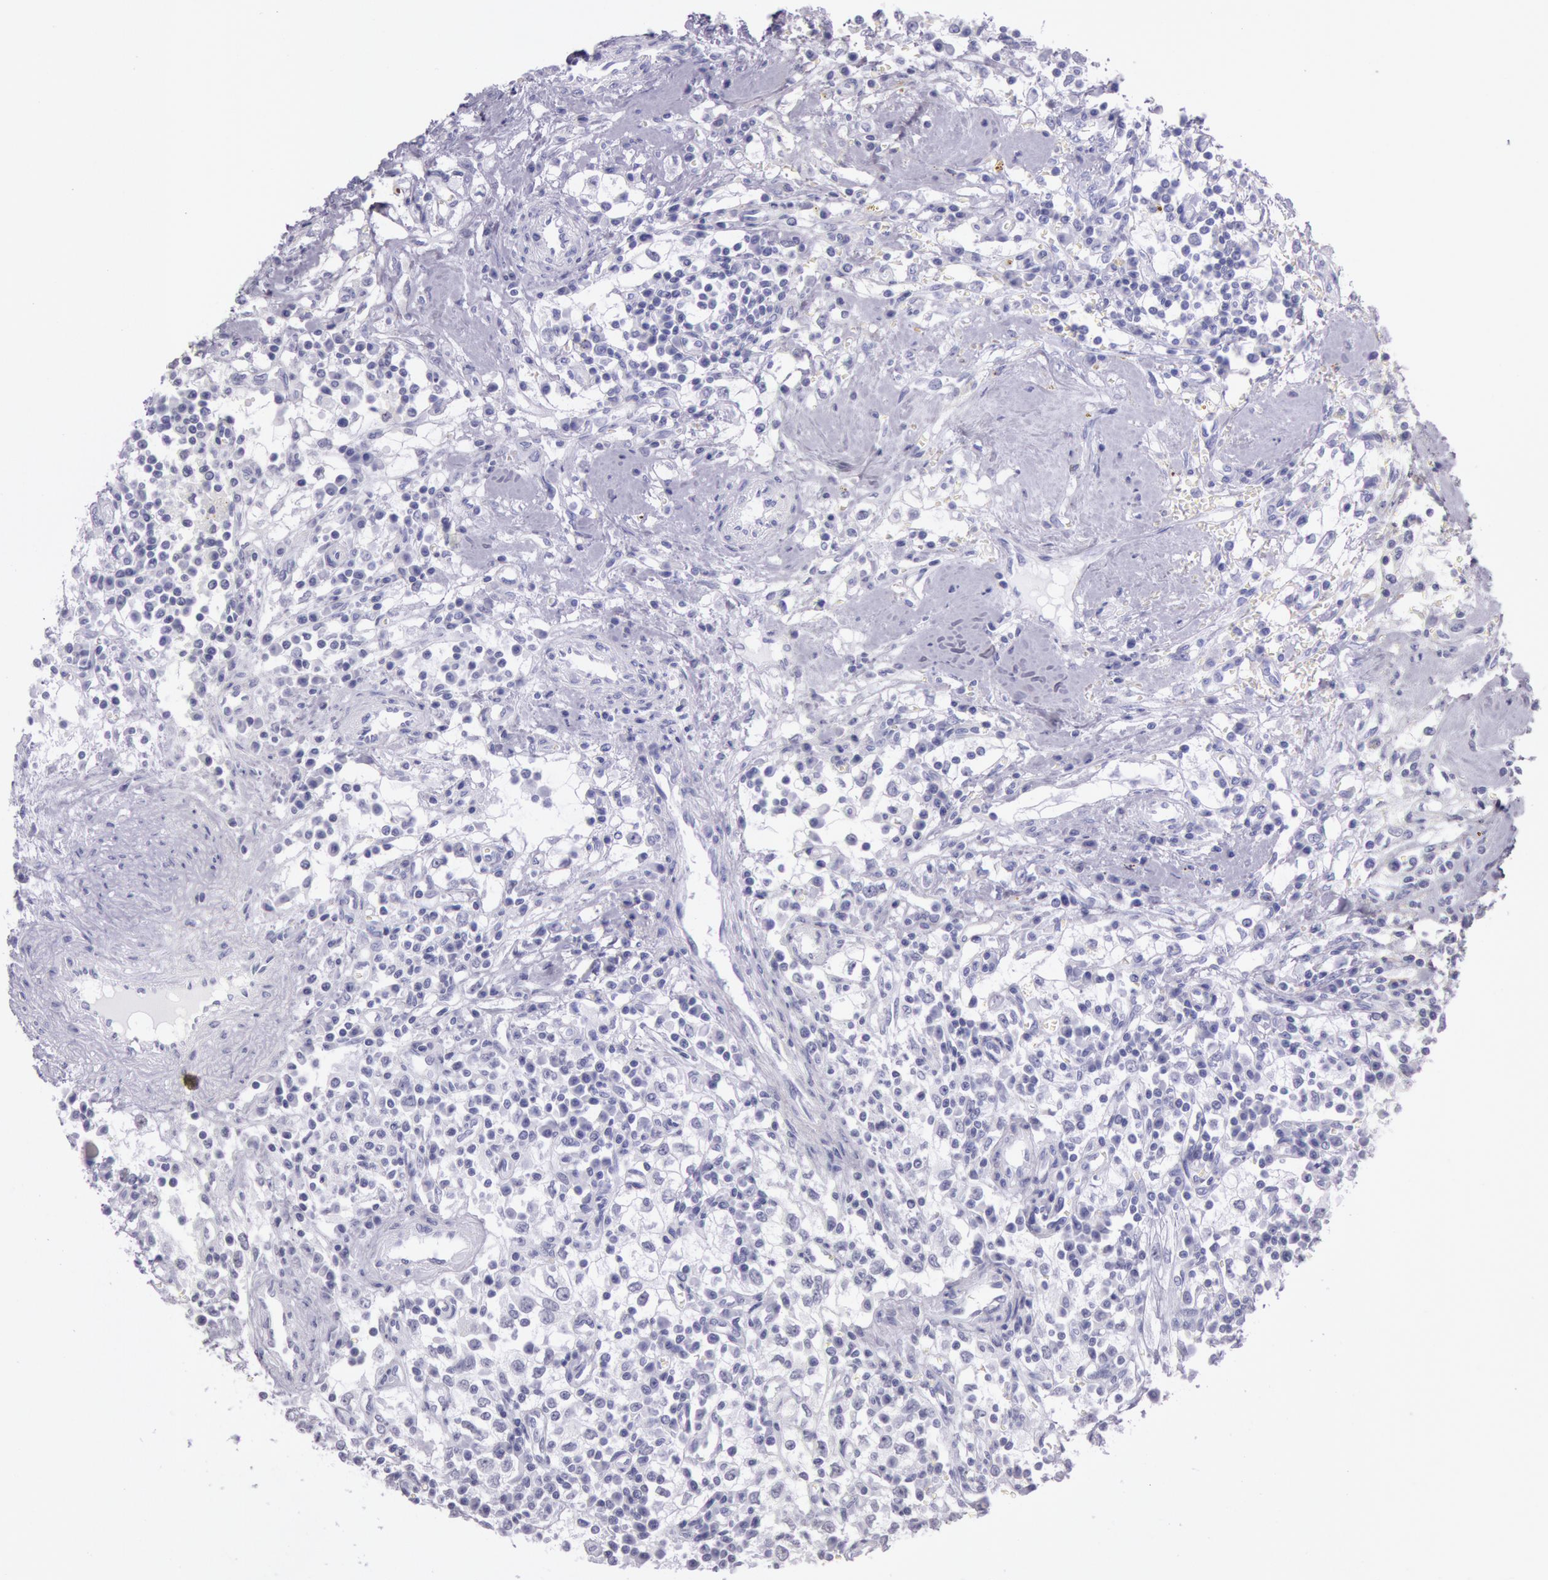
{"staining": {"intensity": "negative", "quantity": "none", "location": "none"}, "tissue": "renal cancer", "cell_type": "Tumor cells", "image_type": "cancer", "snomed": [{"axis": "morphology", "description": "Adenocarcinoma, NOS"}, {"axis": "topography", "description": "Kidney"}], "caption": "This image is of renal adenocarcinoma stained with immunohistochemistry (IHC) to label a protein in brown with the nuclei are counter-stained blue. There is no positivity in tumor cells.", "gene": "ESS2", "patient": {"sex": "male", "age": 82}}